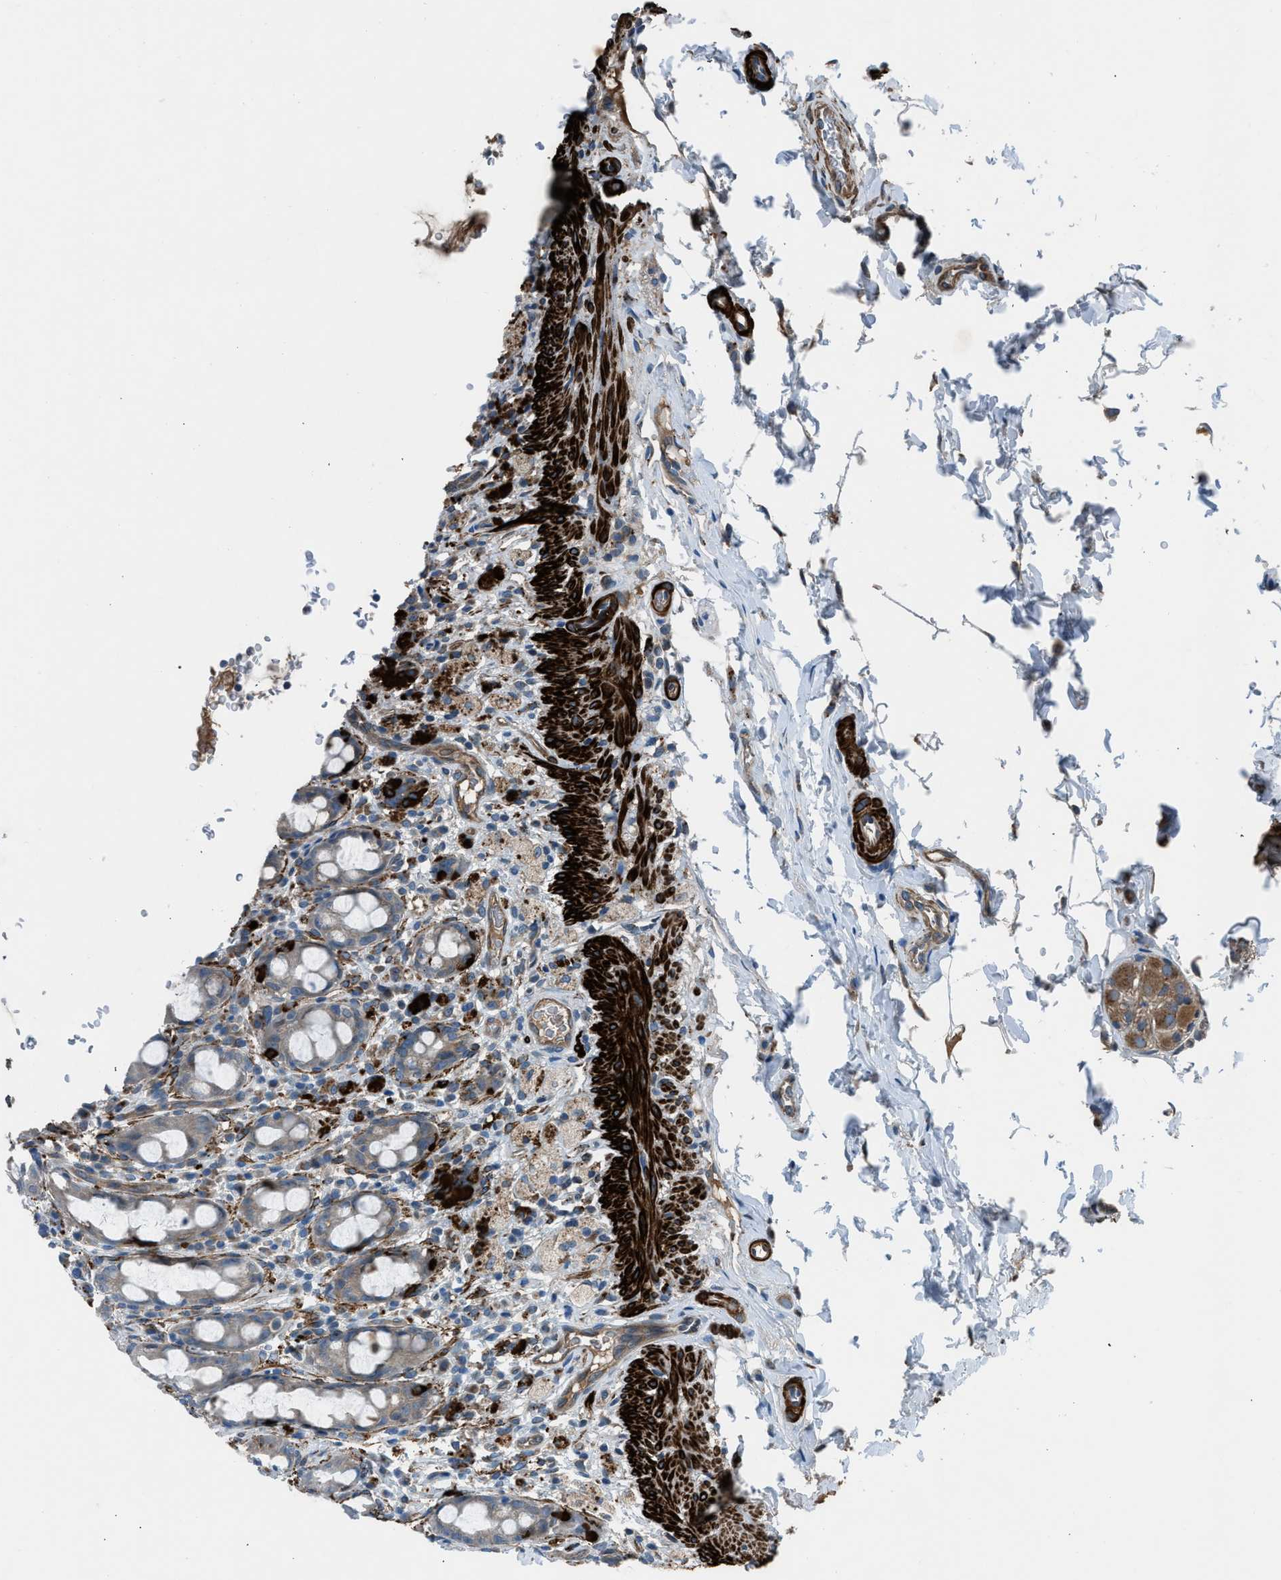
{"staining": {"intensity": "strong", "quantity": "<25%", "location": "cytoplasmic/membranous"}, "tissue": "rectum", "cell_type": "Glandular cells", "image_type": "normal", "snomed": [{"axis": "morphology", "description": "Normal tissue, NOS"}, {"axis": "topography", "description": "Rectum"}], "caption": "Immunohistochemical staining of unremarkable human rectum exhibits <25% levels of strong cytoplasmic/membranous protein positivity in approximately <25% of glandular cells. The staining was performed using DAB (3,3'-diaminobenzidine), with brown indicating positive protein expression. Nuclei are stained blue with hematoxylin.", "gene": "LMBR1", "patient": {"sex": "male", "age": 44}}